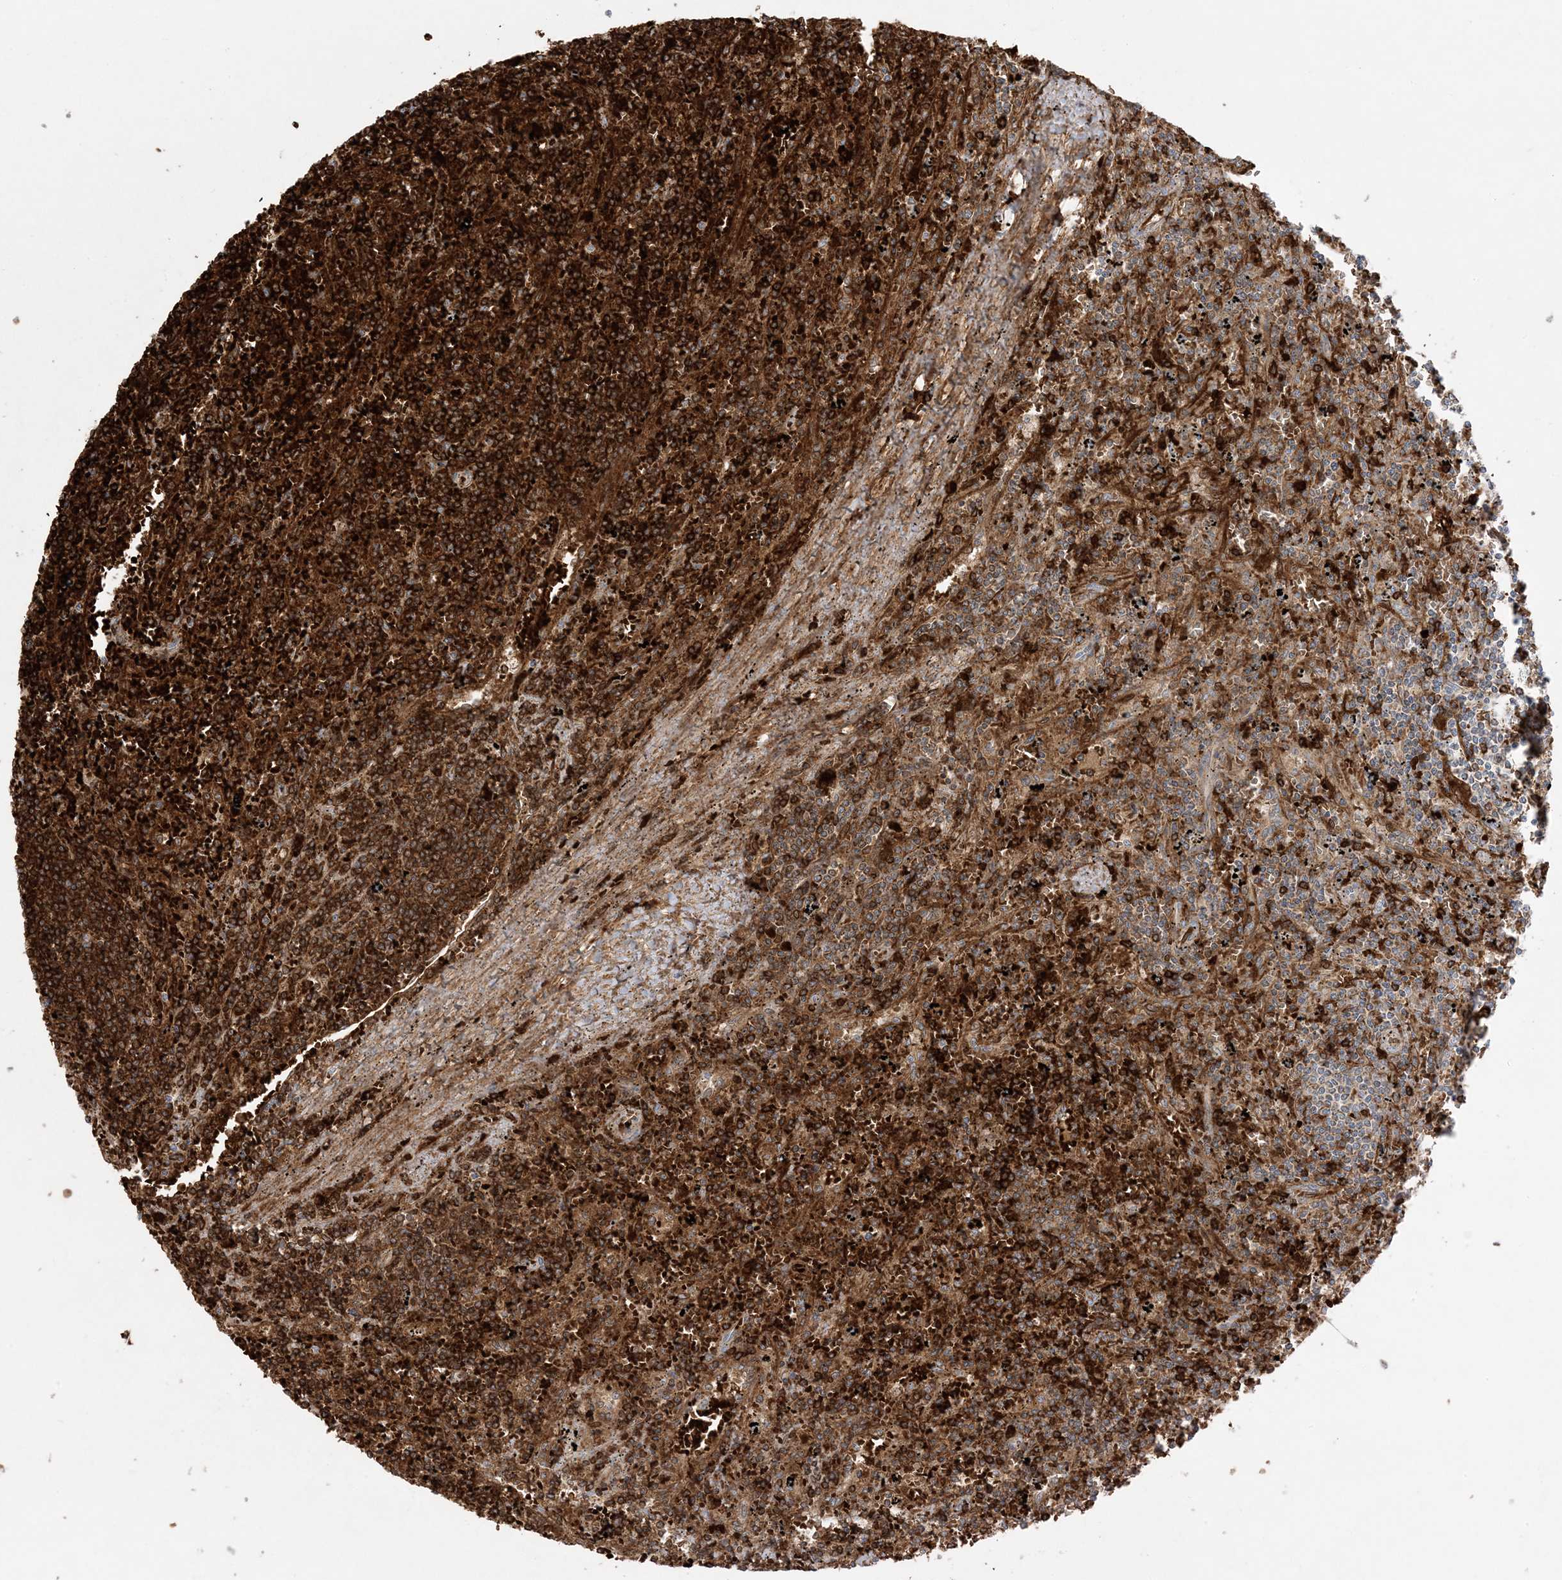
{"staining": {"intensity": "strong", "quantity": ">75%", "location": "cytoplasmic/membranous"}, "tissue": "lymphoma", "cell_type": "Tumor cells", "image_type": "cancer", "snomed": [{"axis": "morphology", "description": "Malignant lymphoma, non-Hodgkin's type, Low grade"}, {"axis": "topography", "description": "Spleen"}], "caption": "A brown stain labels strong cytoplasmic/membranous expression of a protein in lymphoma tumor cells.", "gene": "PIK3R4", "patient": {"sex": "male", "age": 76}}